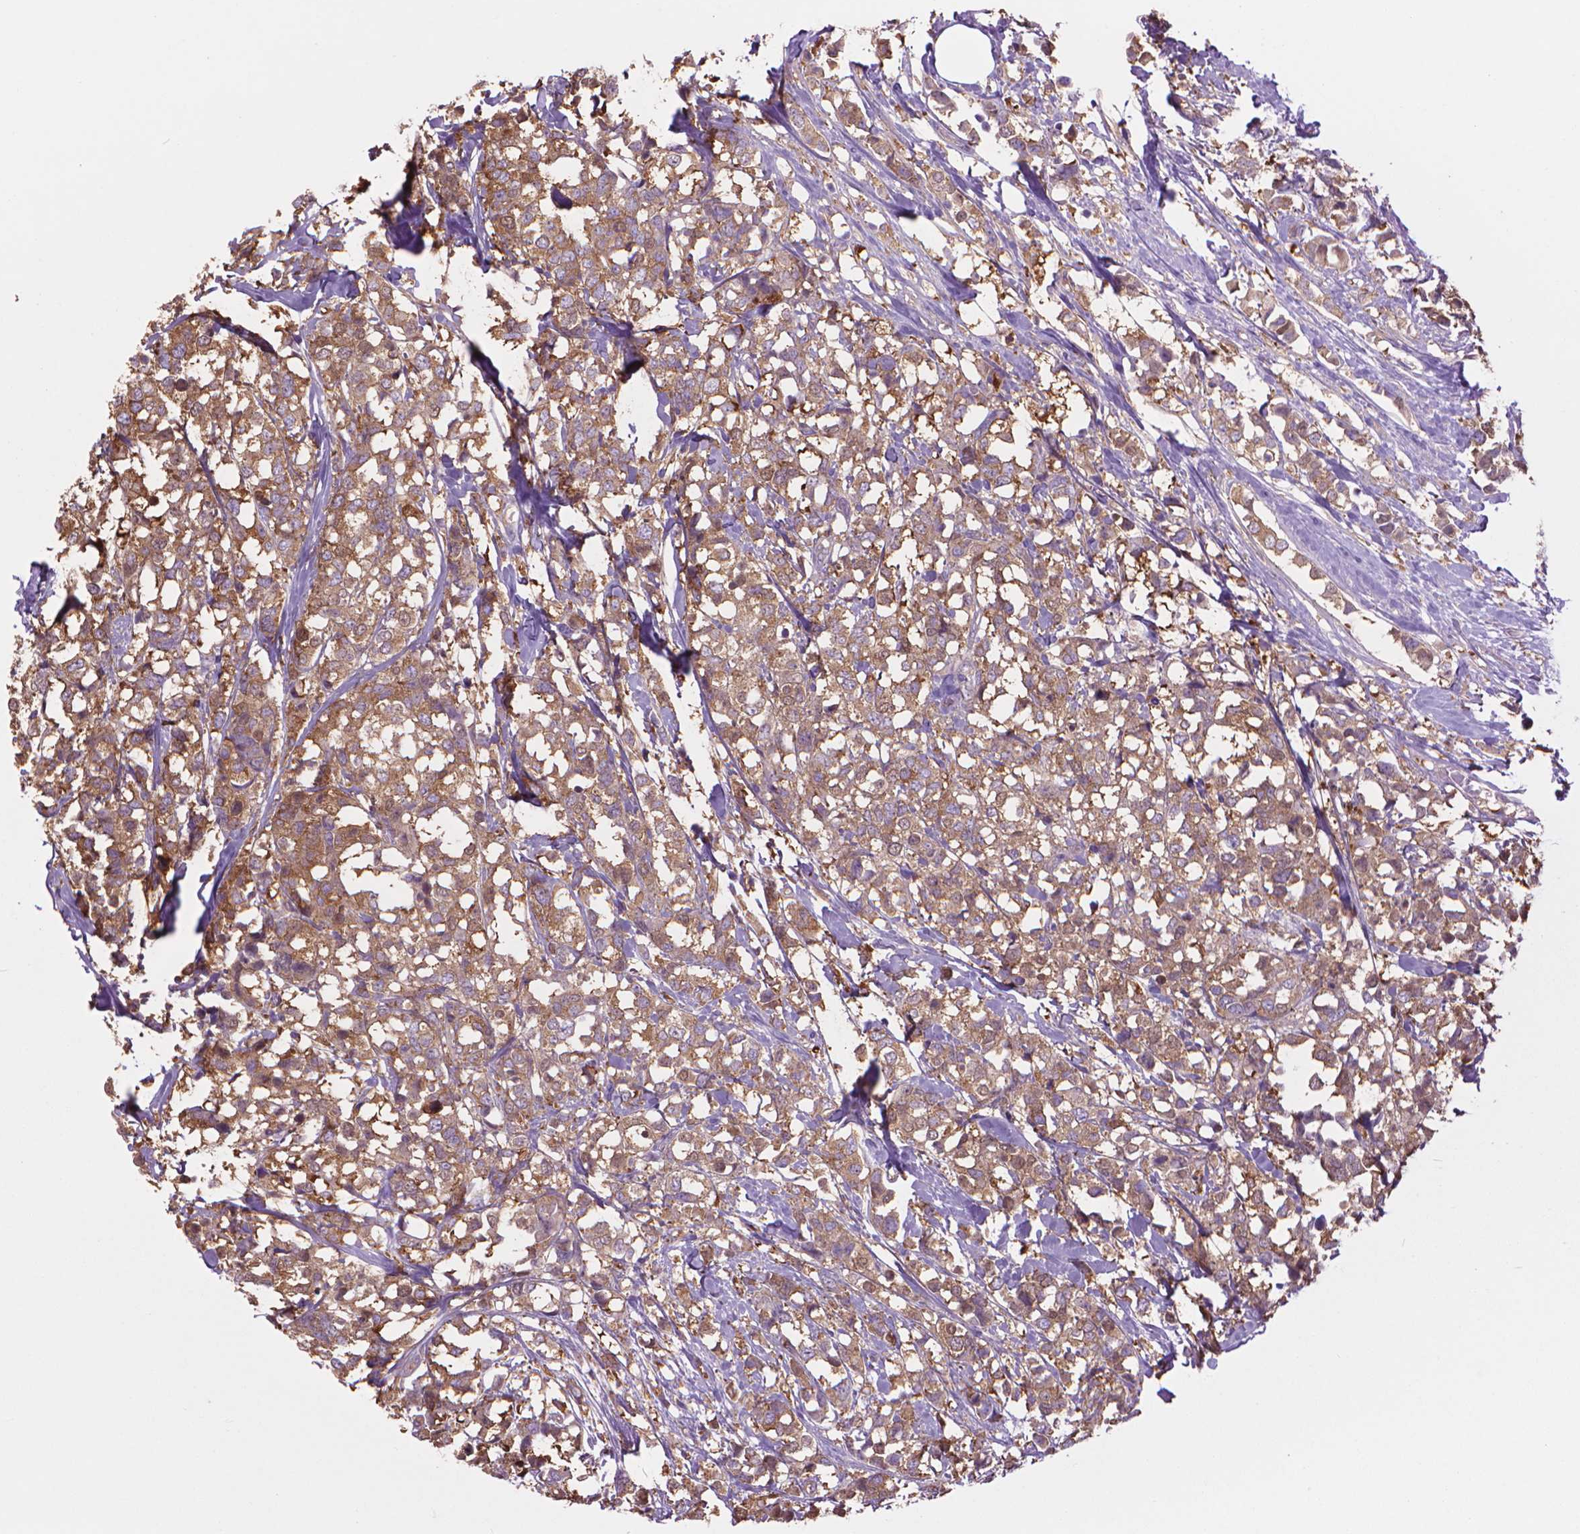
{"staining": {"intensity": "weak", "quantity": ">75%", "location": "cytoplasmic/membranous"}, "tissue": "breast cancer", "cell_type": "Tumor cells", "image_type": "cancer", "snomed": [{"axis": "morphology", "description": "Lobular carcinoma"}, {"axis": "topography", "description": "Breast"}], "caption": "Protein staining of breast cancer tissue shows weak cytoplasmic/membranous staining in approximately >75% of tumor cells.", "gene": "CORO1B", "patient": {"sex": "female", "age": 59}}